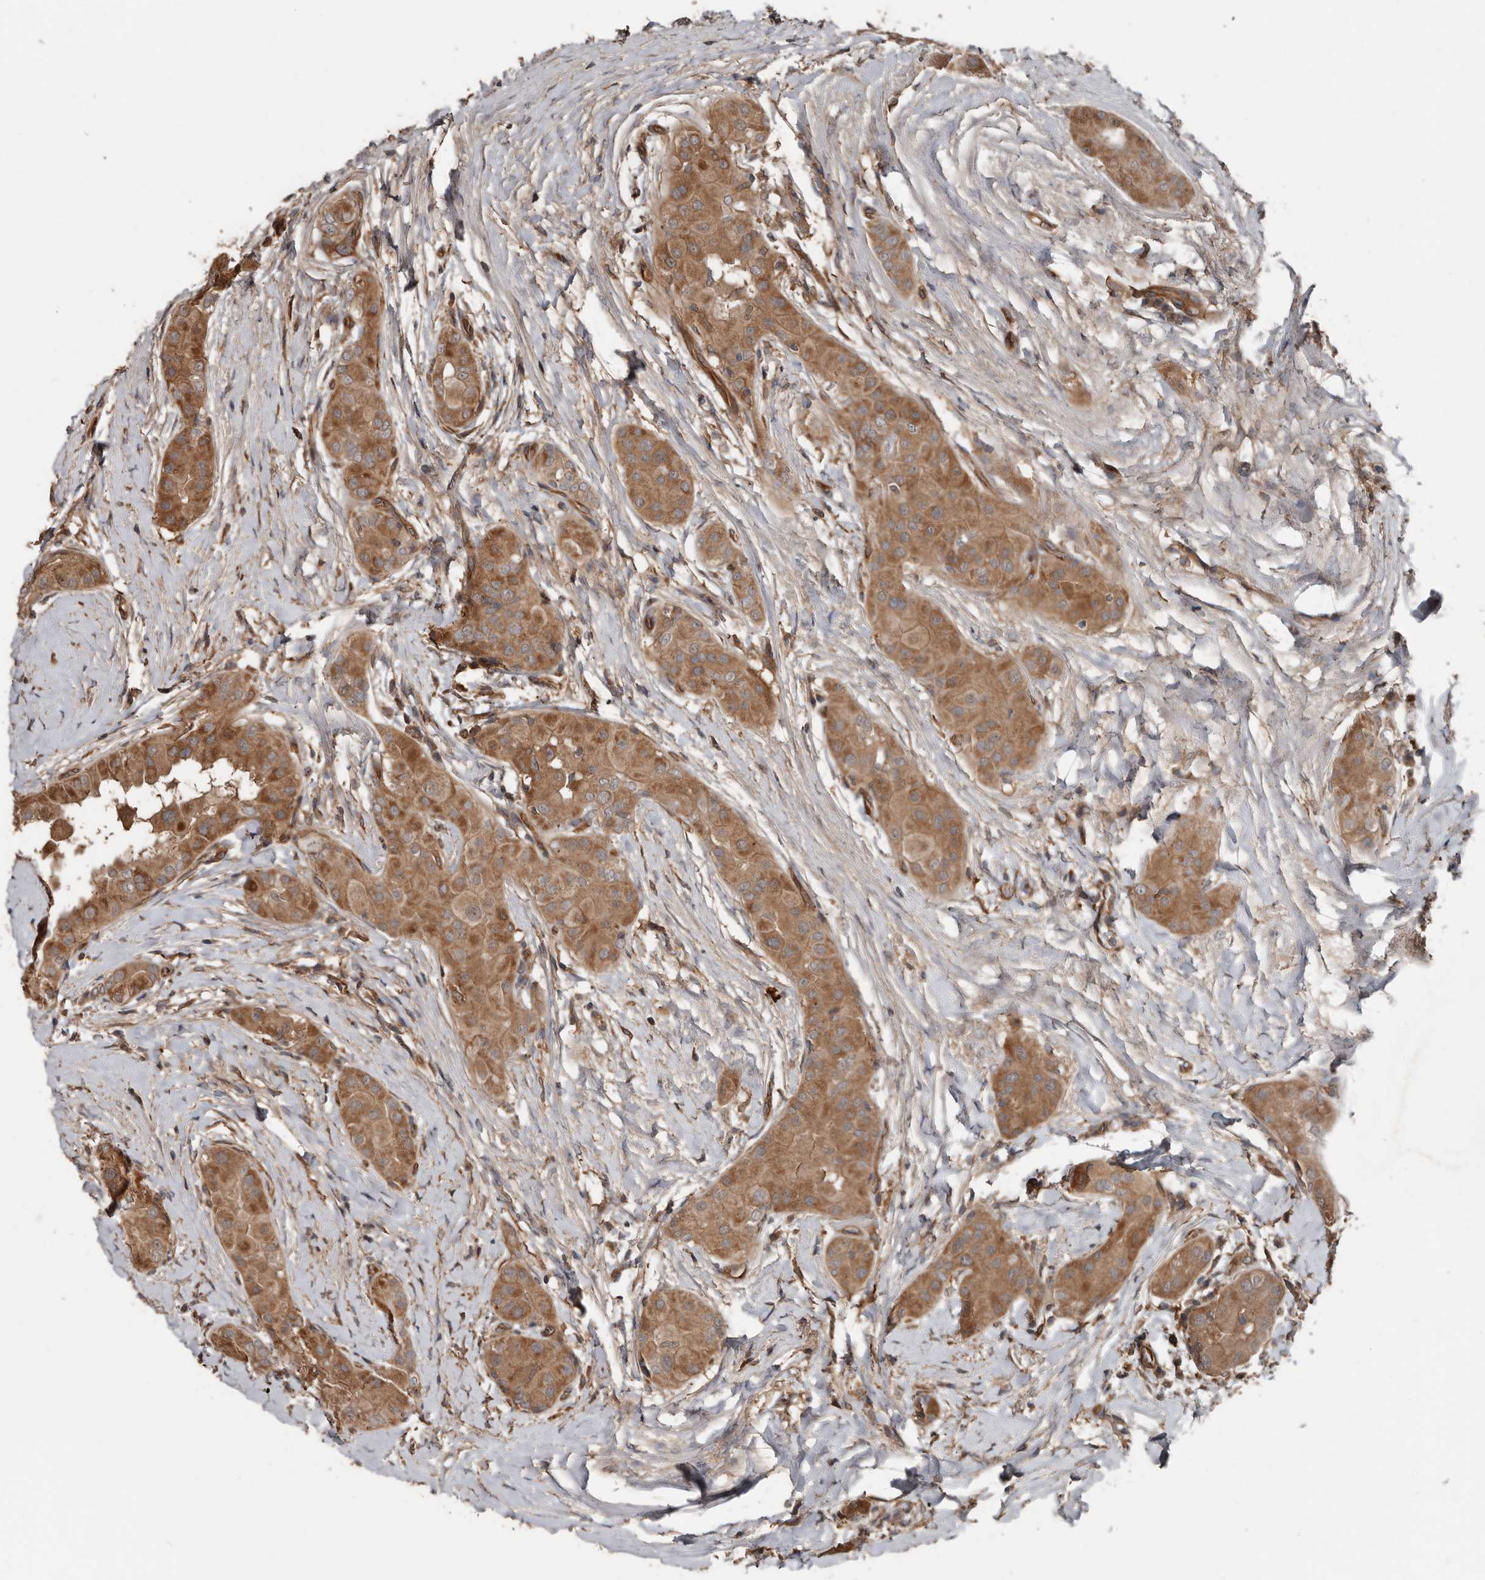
{"staining": {"intensity": "moderate", "quantity": ">75%", "location": "cytoplasmic/membranous"}, "tissue": "thyroid cancer", "cell_type": "Tumor cells", "image_type": "cancer", "snomed": [{"axis": "morphology", "description": "Papillary adenocarcinoma, NOS"}, {"axis": "topography", "description": "Thyroid gland"}], "caption": "Moderate cytoplasmic/membranous positivity is seen in about >75% of tumor cells in papillary adenocarcinoma (thyroid). (Brightfield microscopy of DAB IHC at high magnification).", "gene": "EXOC3L1", "patient": {"sex": "male", "age": 33}}